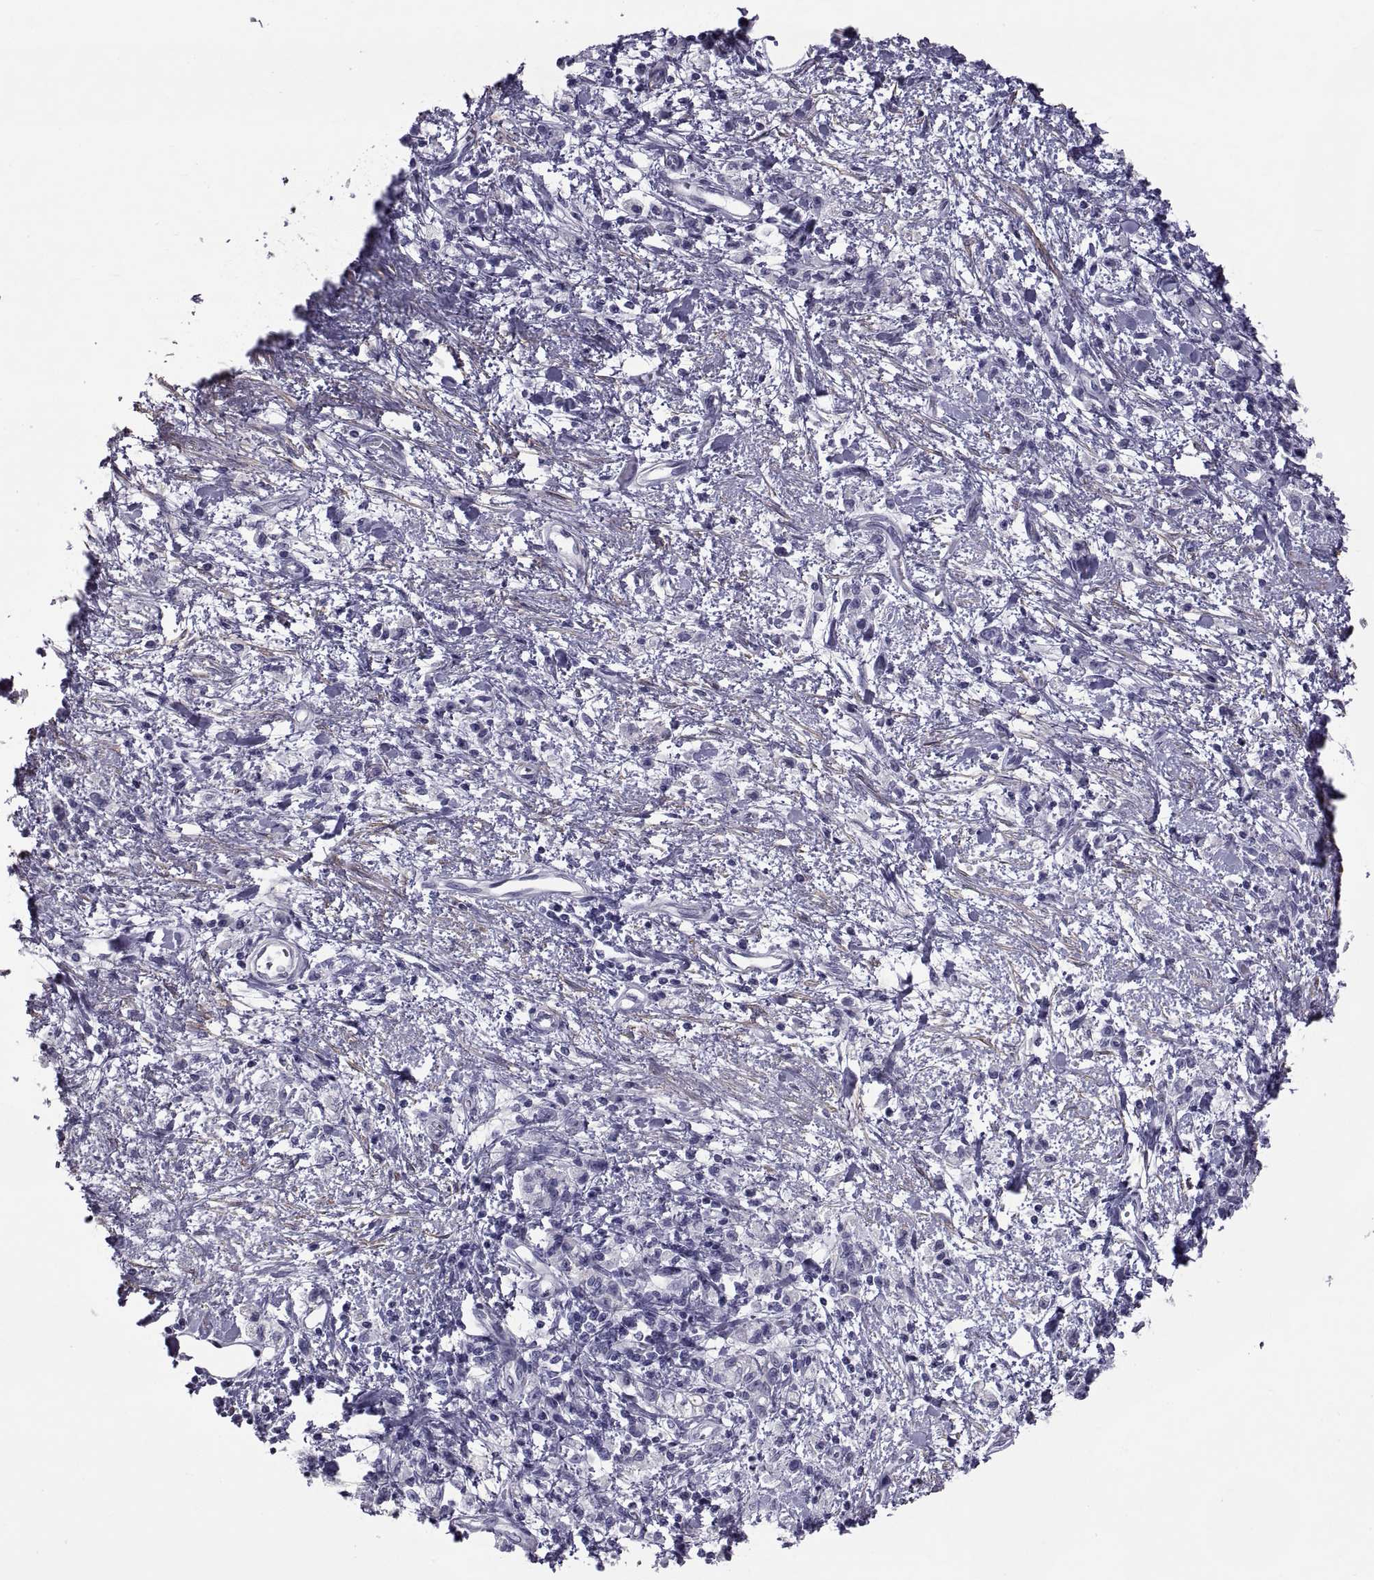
{"staining": {"intensity": "negative", "quantity": "none", "location": "none"}, "tissue": "stomach cancer", "cell_type": "Tumor cells", "image_type": "cancer", "snomed": [{"axis": "morphology", "description": "Adenocarcinoma, NOS"}, {"axis": "topography", "description": "Stomach"}], "caption": "A high-resolution image shows IHC staining of stomach cancer (adenocarcinoma), which exhibits no significant staining in tumor cells. Brightfield microscopy of immunohistochemistry (IHC) stained with DAB (3,3'-diaminobenzidine) (brown) and hematoxylin (blue), captured at high magnification.", "gene": "MAGEB1", "patient": {"sex": "male", "age": 77}}